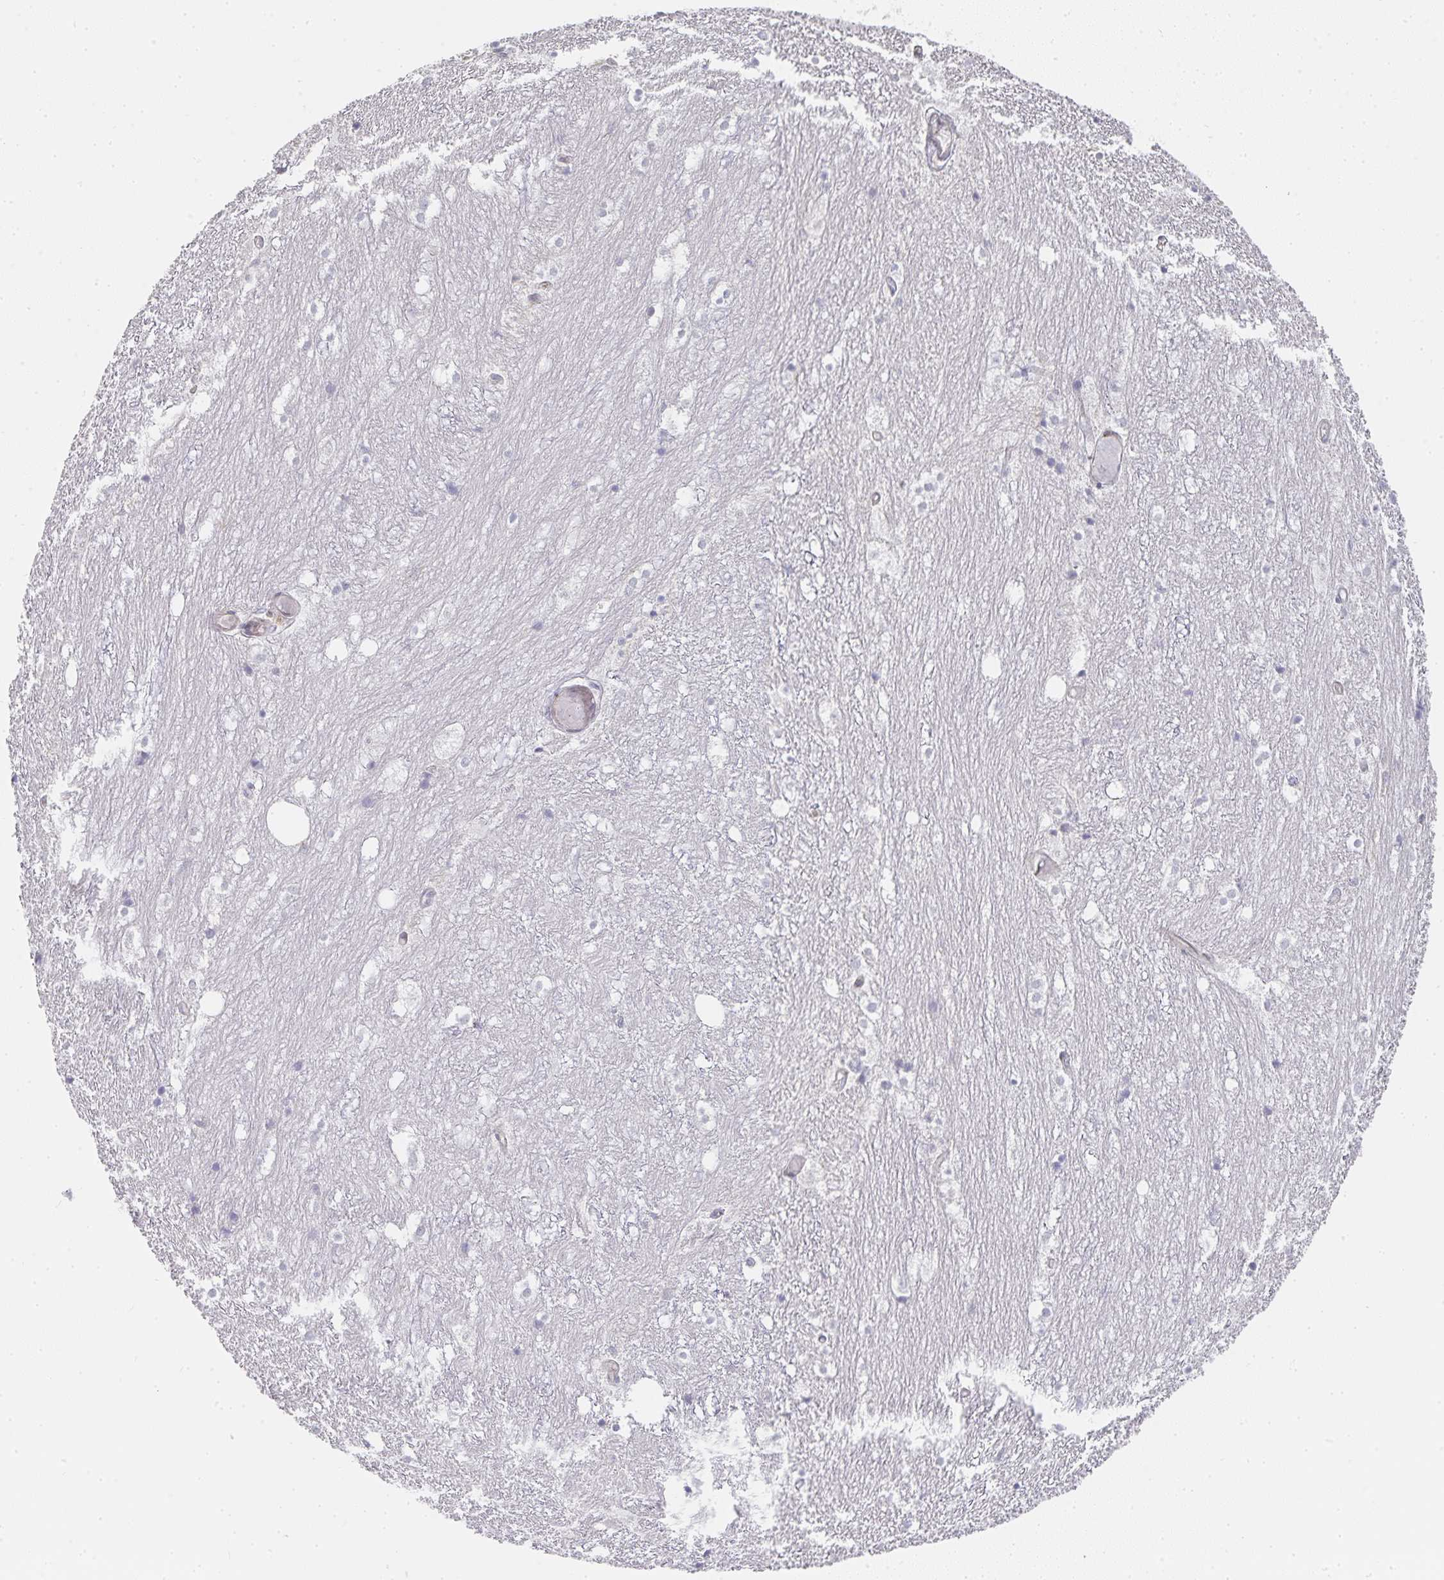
{"staining": {"intensity": "negative", "quantity": "none", "location": "none"}, "tissue": "hippocampus", "cell_type": "Glial cells", "image_type": "normal", "snomed": [{"axis": "morphology", "description": "Normal tissue, NOS"}, {"axis": "topography", "description": "Hippocampus"}], "caption": "Glial cells are negative for protein expression in unremarkable human hippocampus.", "gene": "GATA3", "patient": {"sex": "female", "age": 52}}